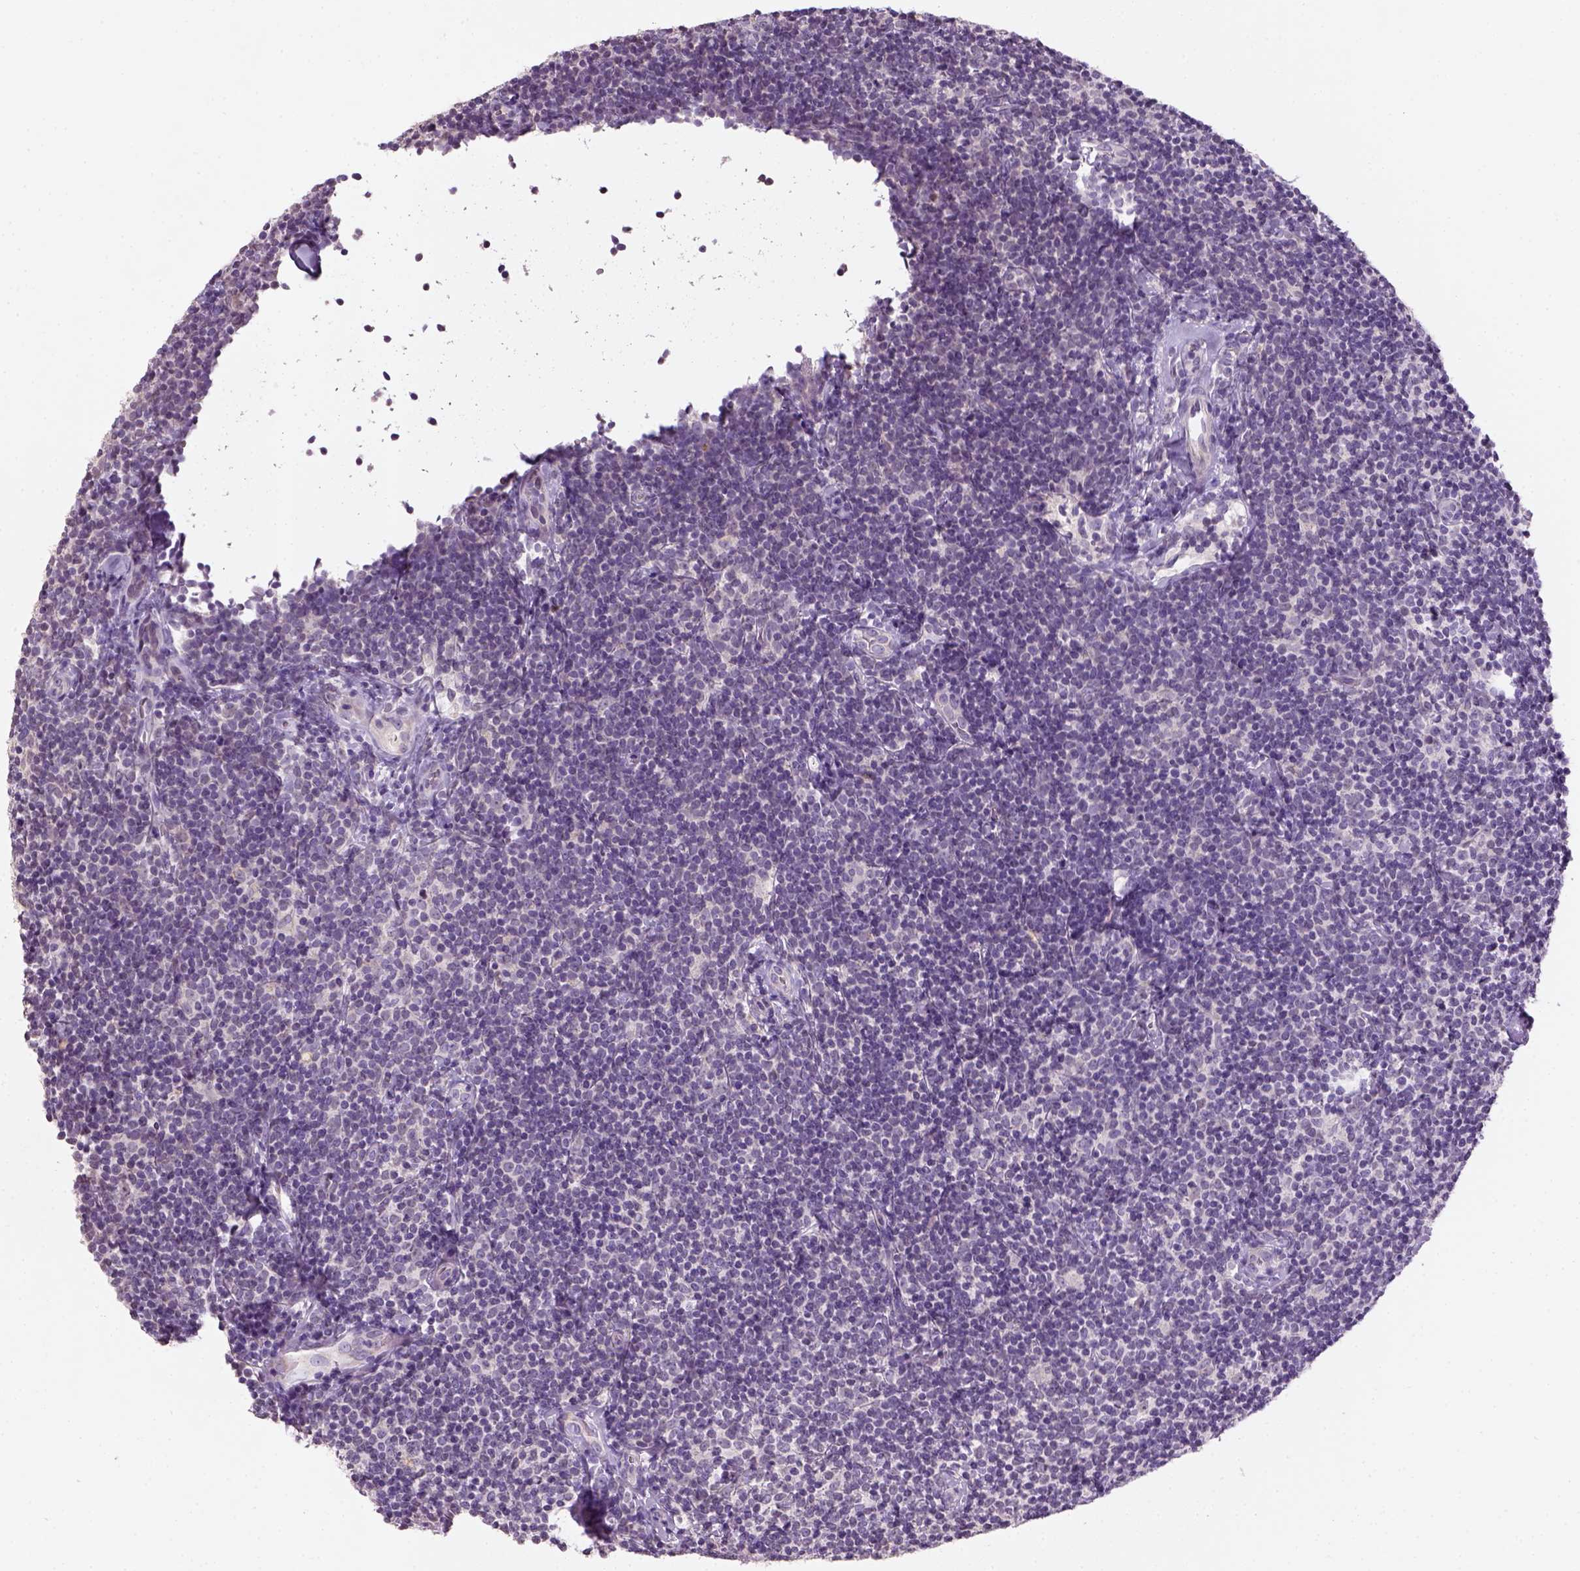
{"staining": {"intensity": "negative", "quantity": "none", "location": "none"}, "tissue": "lymphoma", "cell_type": "Tumor cells", "image_type": "cancer", "snomed": [{"axis": "morphology", "description": "Malignant lymphoma, non-Hodgkin's type, Low grade"}, {"axis": "topography", "description": "Lymph node"}], "caption": "Malignant lymphoma, non-Hodgkin's type (low-grade) stained for a protein using immunohistochemistry reveals no positivity tumor cells.", "gene": "NUDT6", "patient": {"sex": "female", "age": 56}}